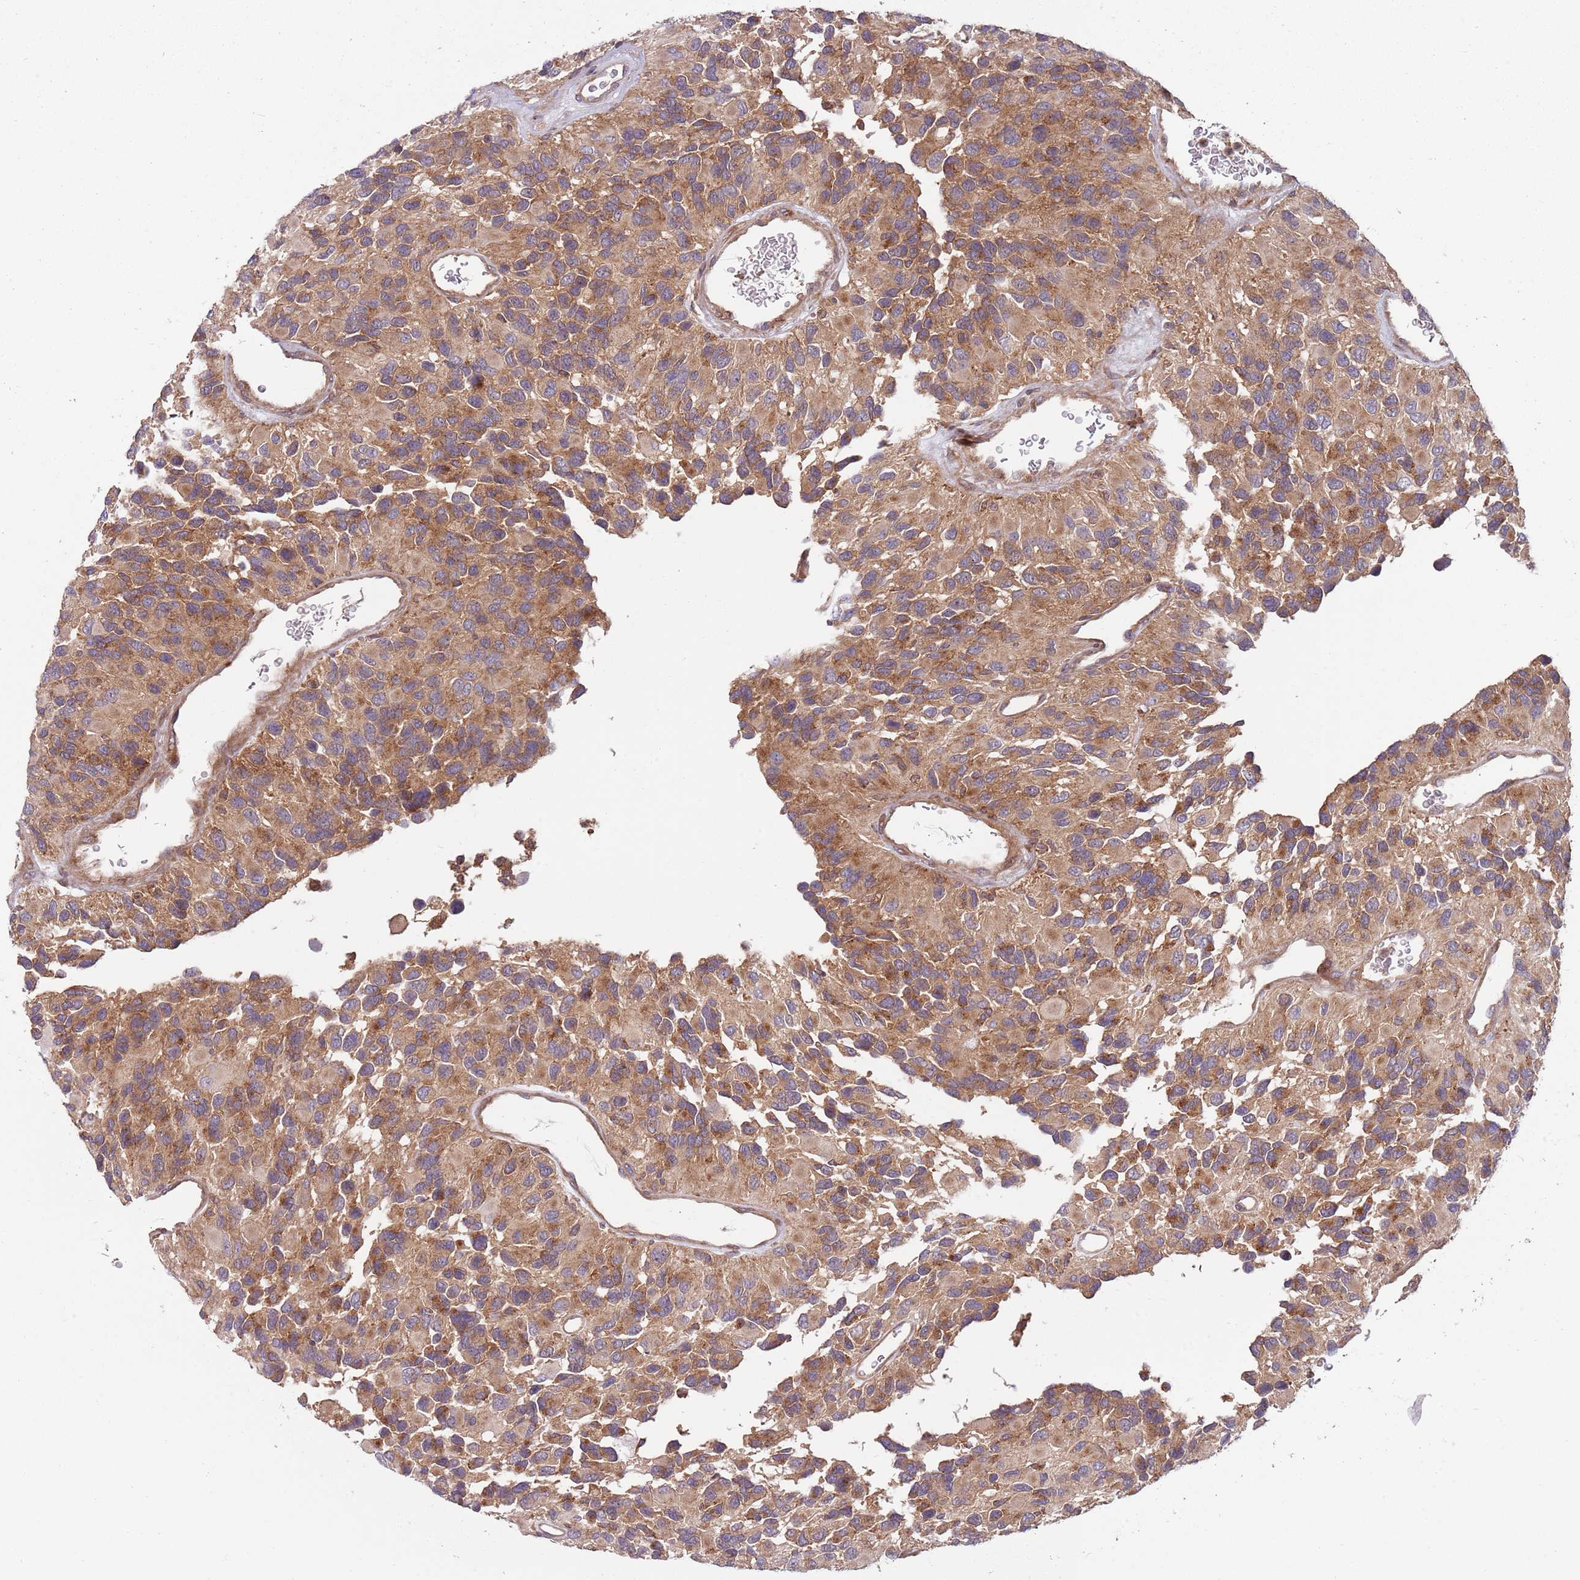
{"staining": {"intensity": "moderate", "quantity": ">75%", "location": "cytoplasmic/membranous"}, "tissue": "glioma", "cell_type": "Tumor cells", "image_type": "cancer", "snomed": [{"axis": "morphology", "description": "Glioma, malignant, High grade"}, {"axis": "topography", "description": "Brain"}], "caption": "Malignant glioma (high-grade) stained for a protein (brown) demonstrates moderate cytoplasmic/membranous positive staining in approximately >75% of tumor cells.", "gene": "GGA1", "patient": {"sex": "male", "age": 77}}